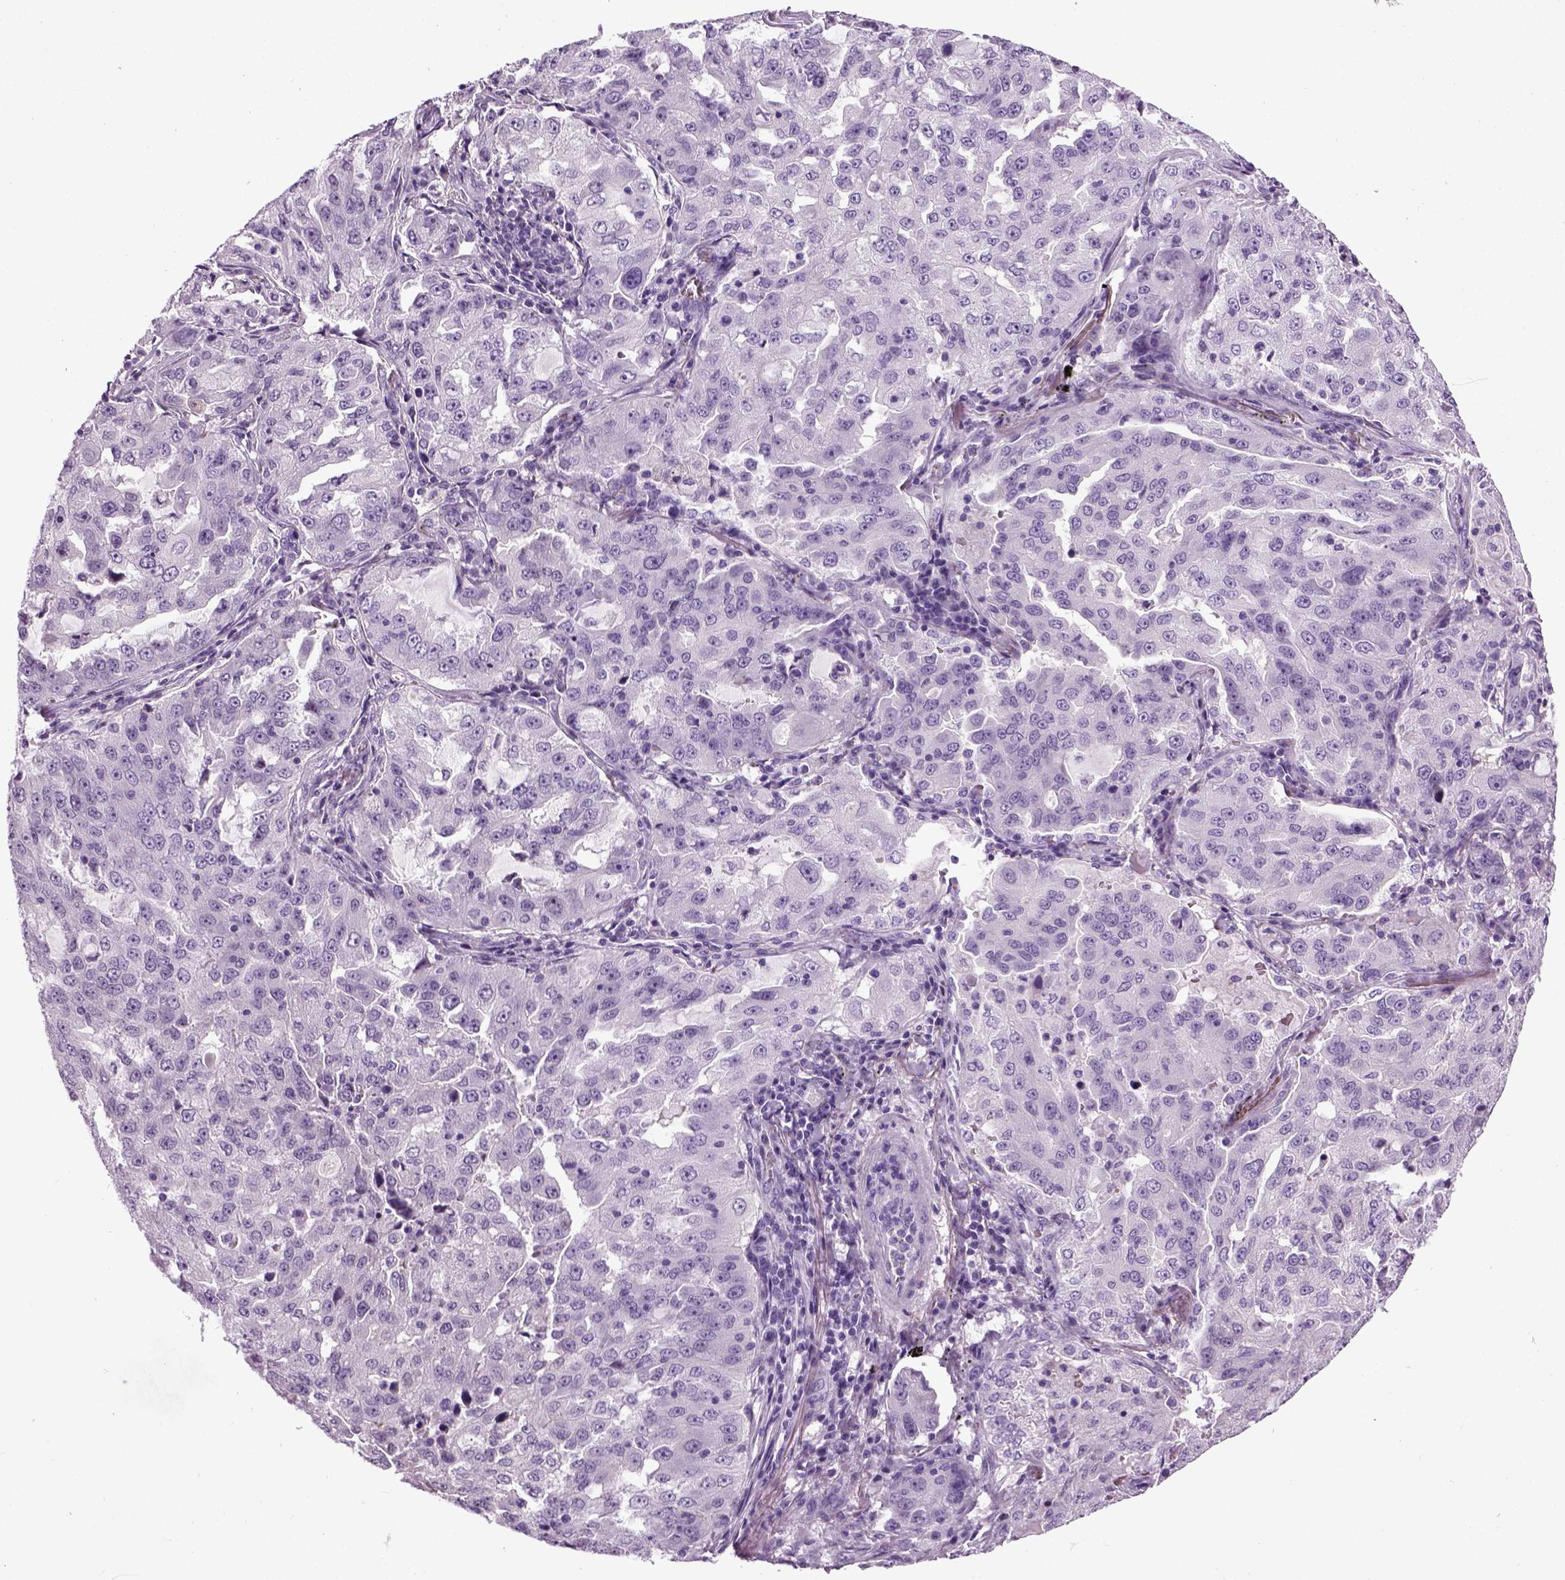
{"staining": {"intensity": "negative", "quantity": "none", "location": "none"}, "tissue": "lung cancer", "cell_type": "Tumor cells", "image_type": "cancer", "snomed": [{"axis": "morphology", "description": "Adenocarcinoma, NOS"}, {"axis": "topography", "description": "Lung"}], "caption": "Immunohistochemistry (IHC) histopathology image of neoplastic tissue: lung cancer stained with DAB (3,3'-diaminobenzidine) shows no significant protein expression in tumor cells.", "gene": "HMCN2", "patient": {"sex": "female", "age": 61}}